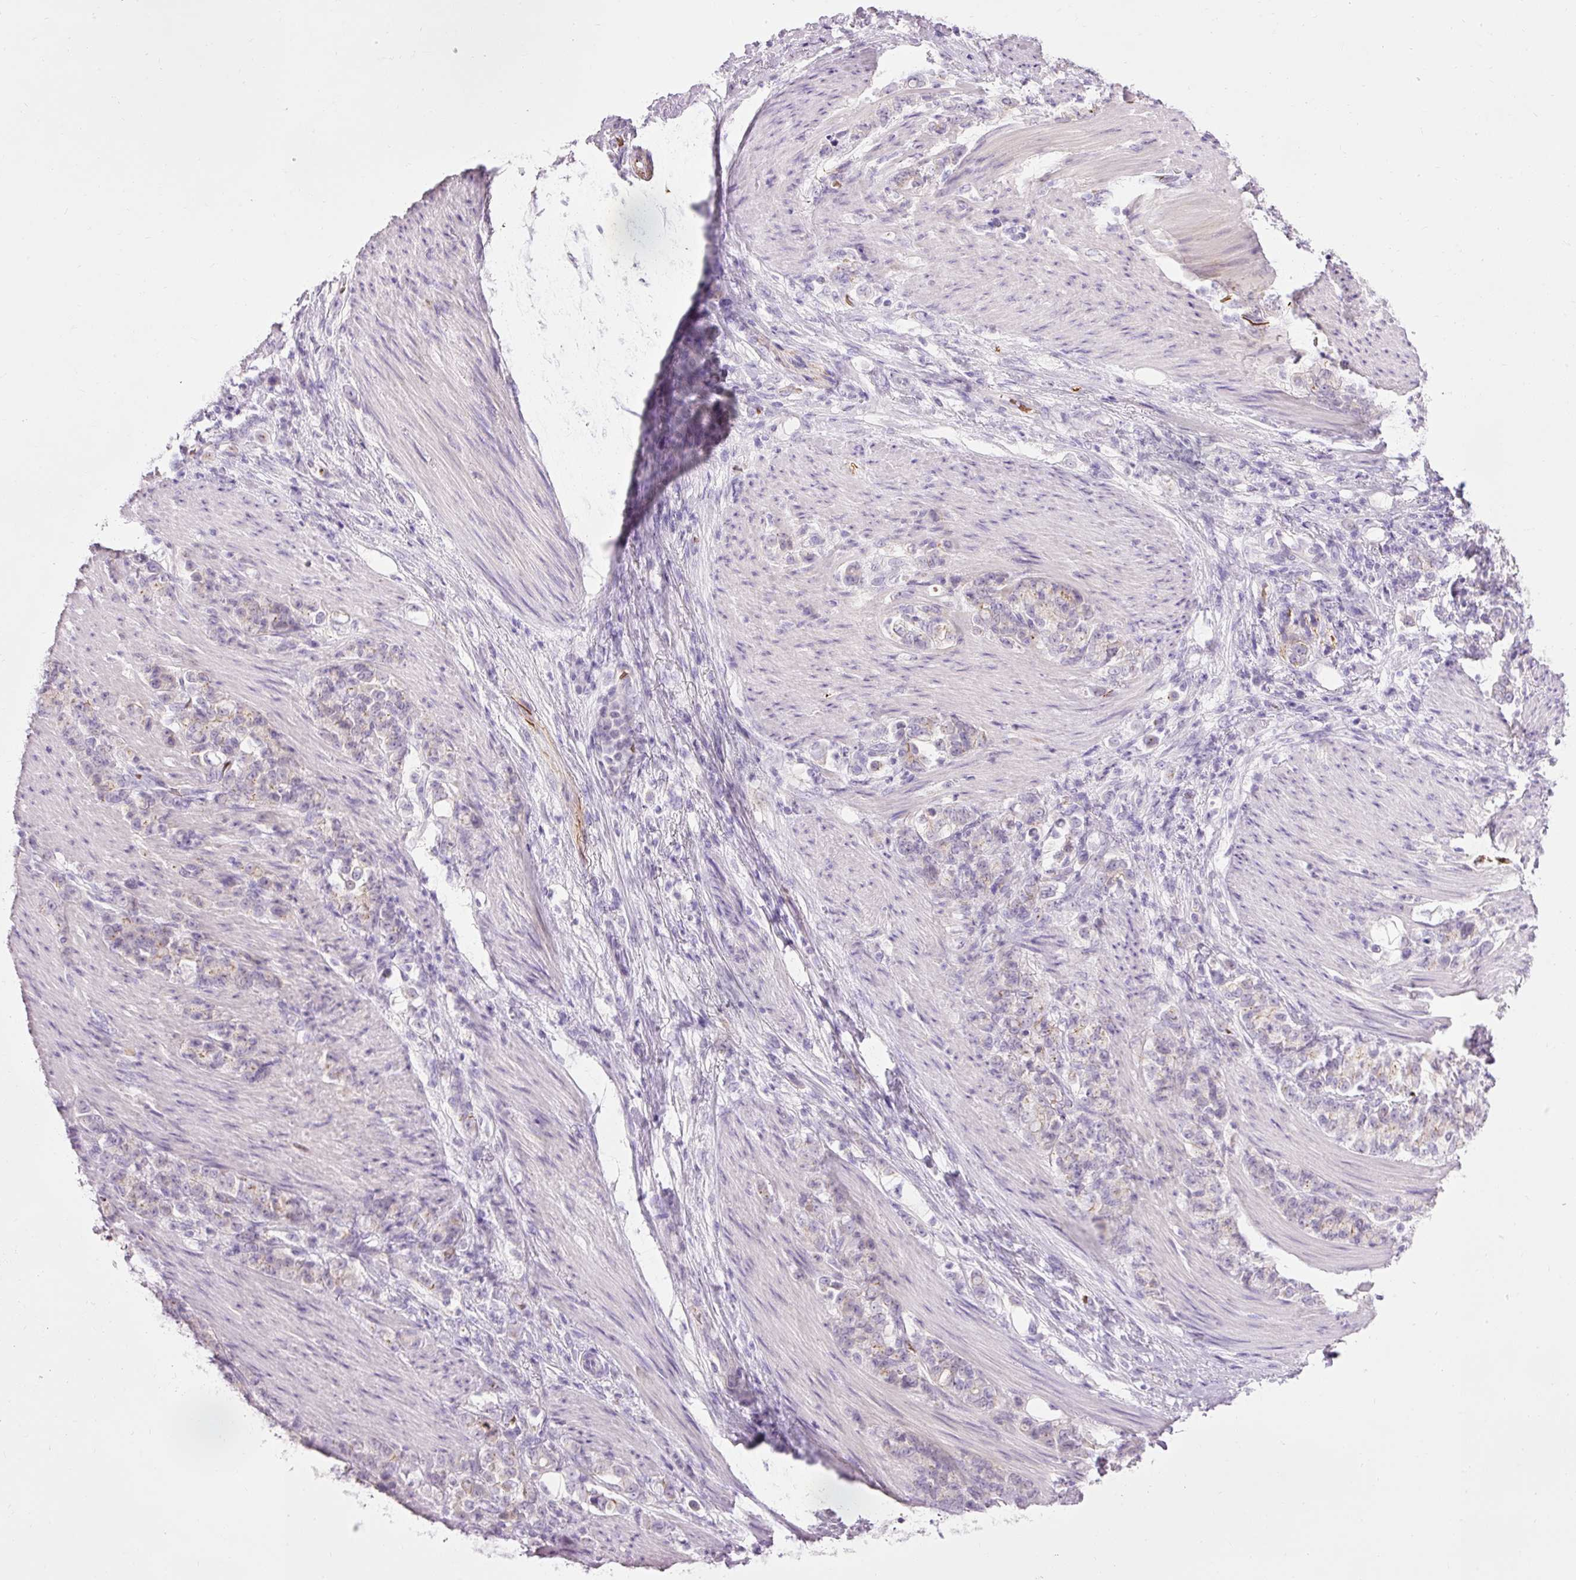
{"staining": {"intensity": "negative", "quantity": "none", "location": "none"}, "tissue": "stomach cancer", "cell_type": "Tumor cells", "image_type": "cancer", "snomed": [{"axis": "morphology", "description": "Adenocarcinoma, NOS"}, {"axis": "topography", "description": "Stomach"}], "caption": "DAB immunohistochemical staining of stomach cancer (adenocarcinoma) exhibits no significant expression in tumor cells.", "gene": "DHRS11", "patient": {"sex": "female", "age": 79}}